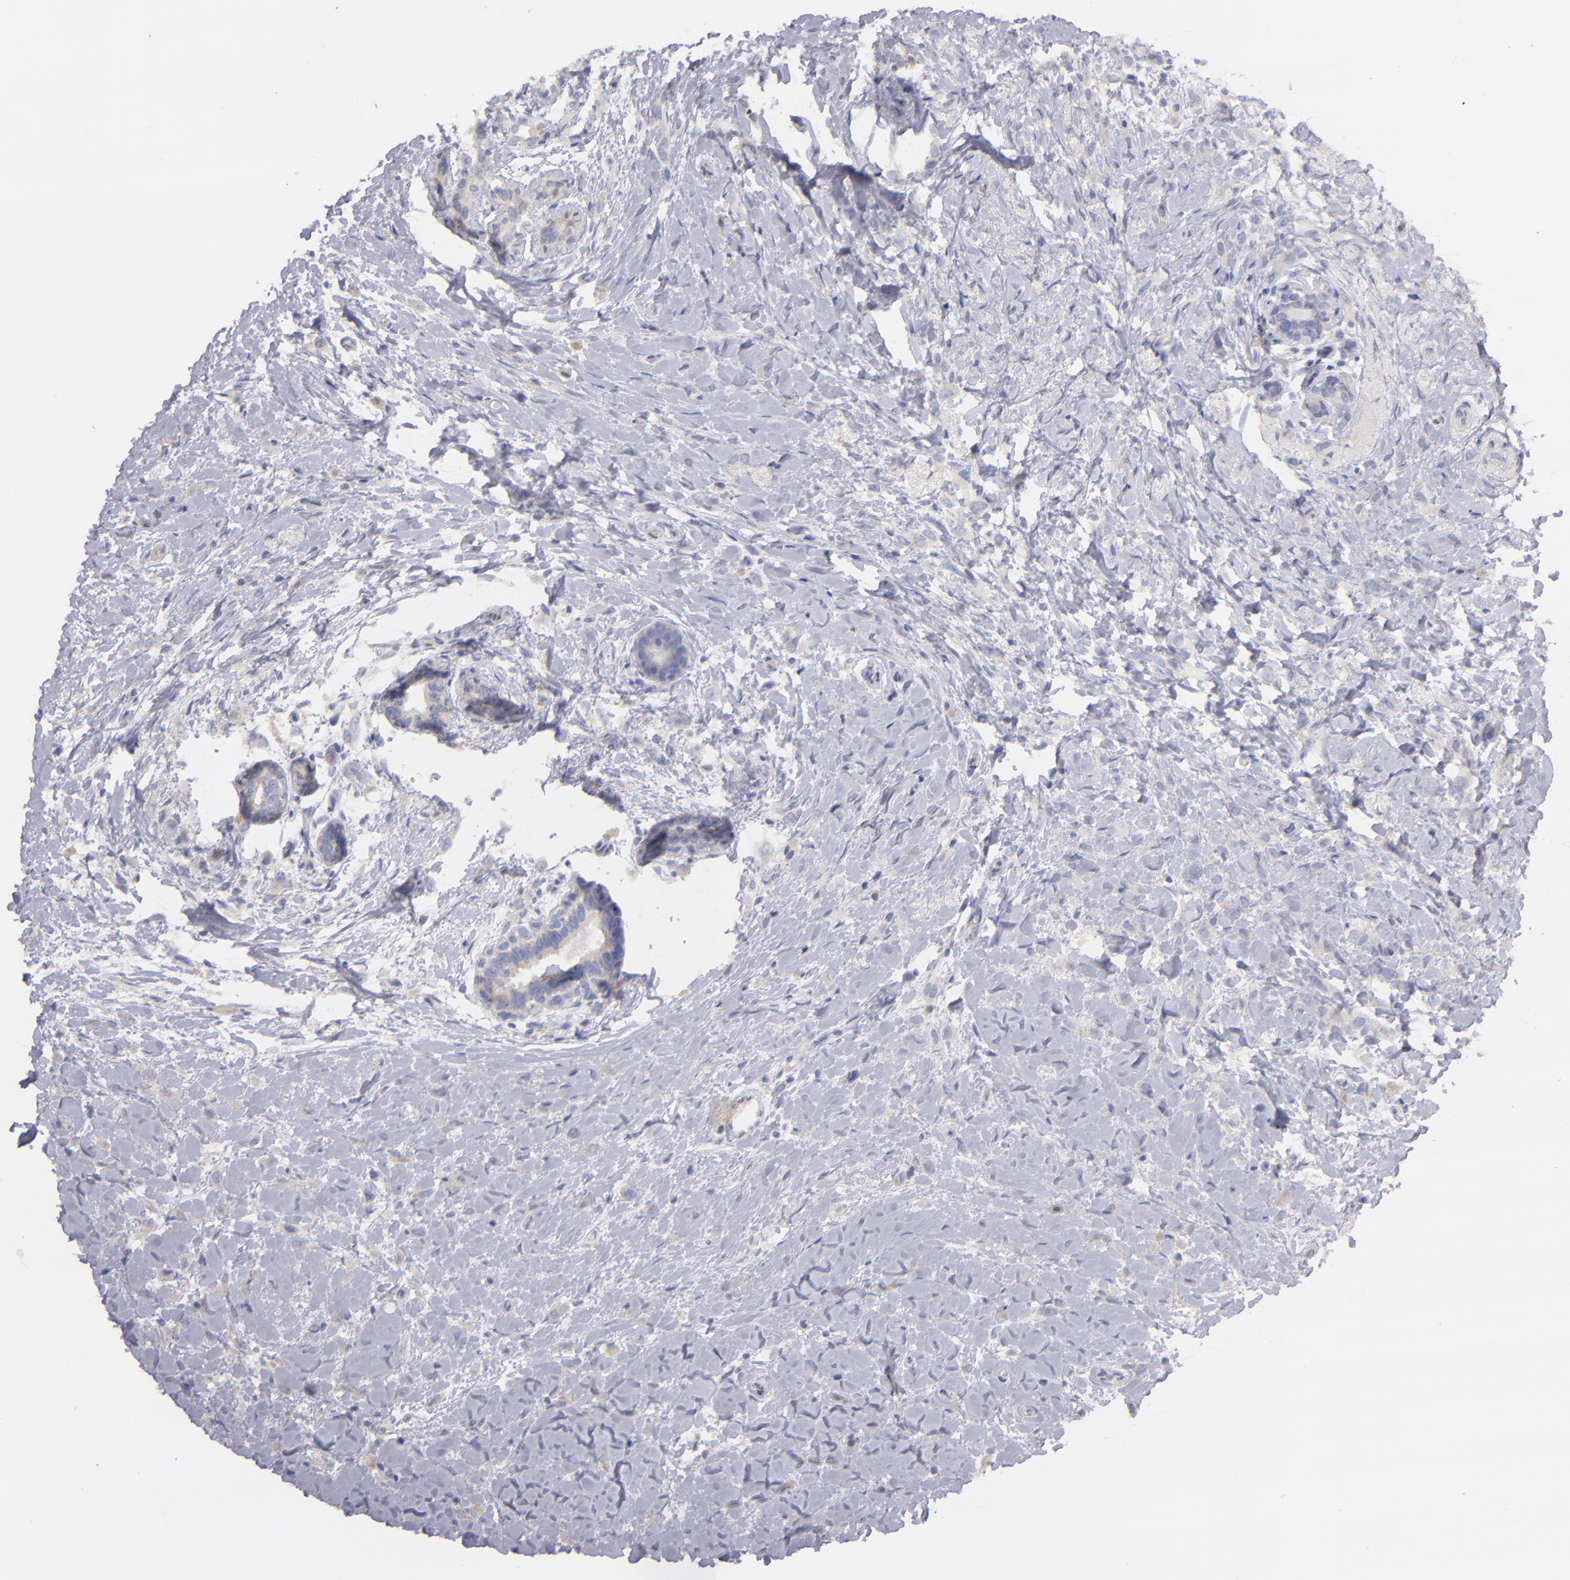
{"staining": {"intensity": "moderate", "quantity": "25%-75%", "location": "cytoplasmic/membranous"}, "tissue": "breast cancer", "cell_type": "Tumor cells", "image_type": "cancer", "snomed": [{"axis": "morphology", "description": "Lobular carcinoma"}, {"axis": "topography", "description": "Breast"}], "caption": "There is medium levels of moderate cytoplasmic/membranous staining in tumor cells of breast cancer (lobular carcinoma), as demonstrated by immunohistochemical staining (brown color).", "gene": "UPF3B", "patient": {"sex": "female", "age": 57}}